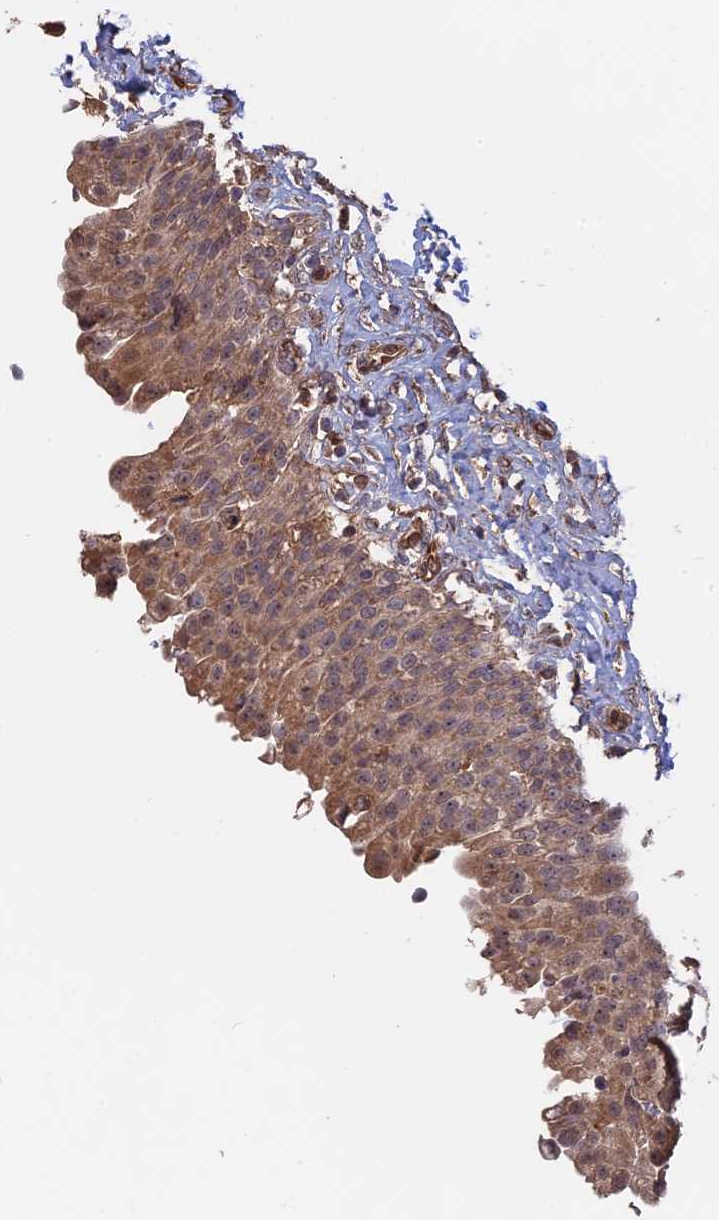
{"staining": {"intensity": "moderate", "quantity": "25%-75%", "location": "cytoplasmic/membranous"}, "tissue": "urinary bladder", "cell_type": "Urothelial cells", "image_type": "normal", "snomed": [{"axis": "morphology", "description": "Urothelial carcinoma, High grade"}, {"axis": "topography", "description": "Urinary bladder"}], "caption": "Urinary bladder stained with a brown dye reveals moderate cytoplasmic/membranous positive positivity in about 25%-75% of urothelial cells.", "gene": "SAC3D1", "patient": {"sex": "male", "age": 46}}